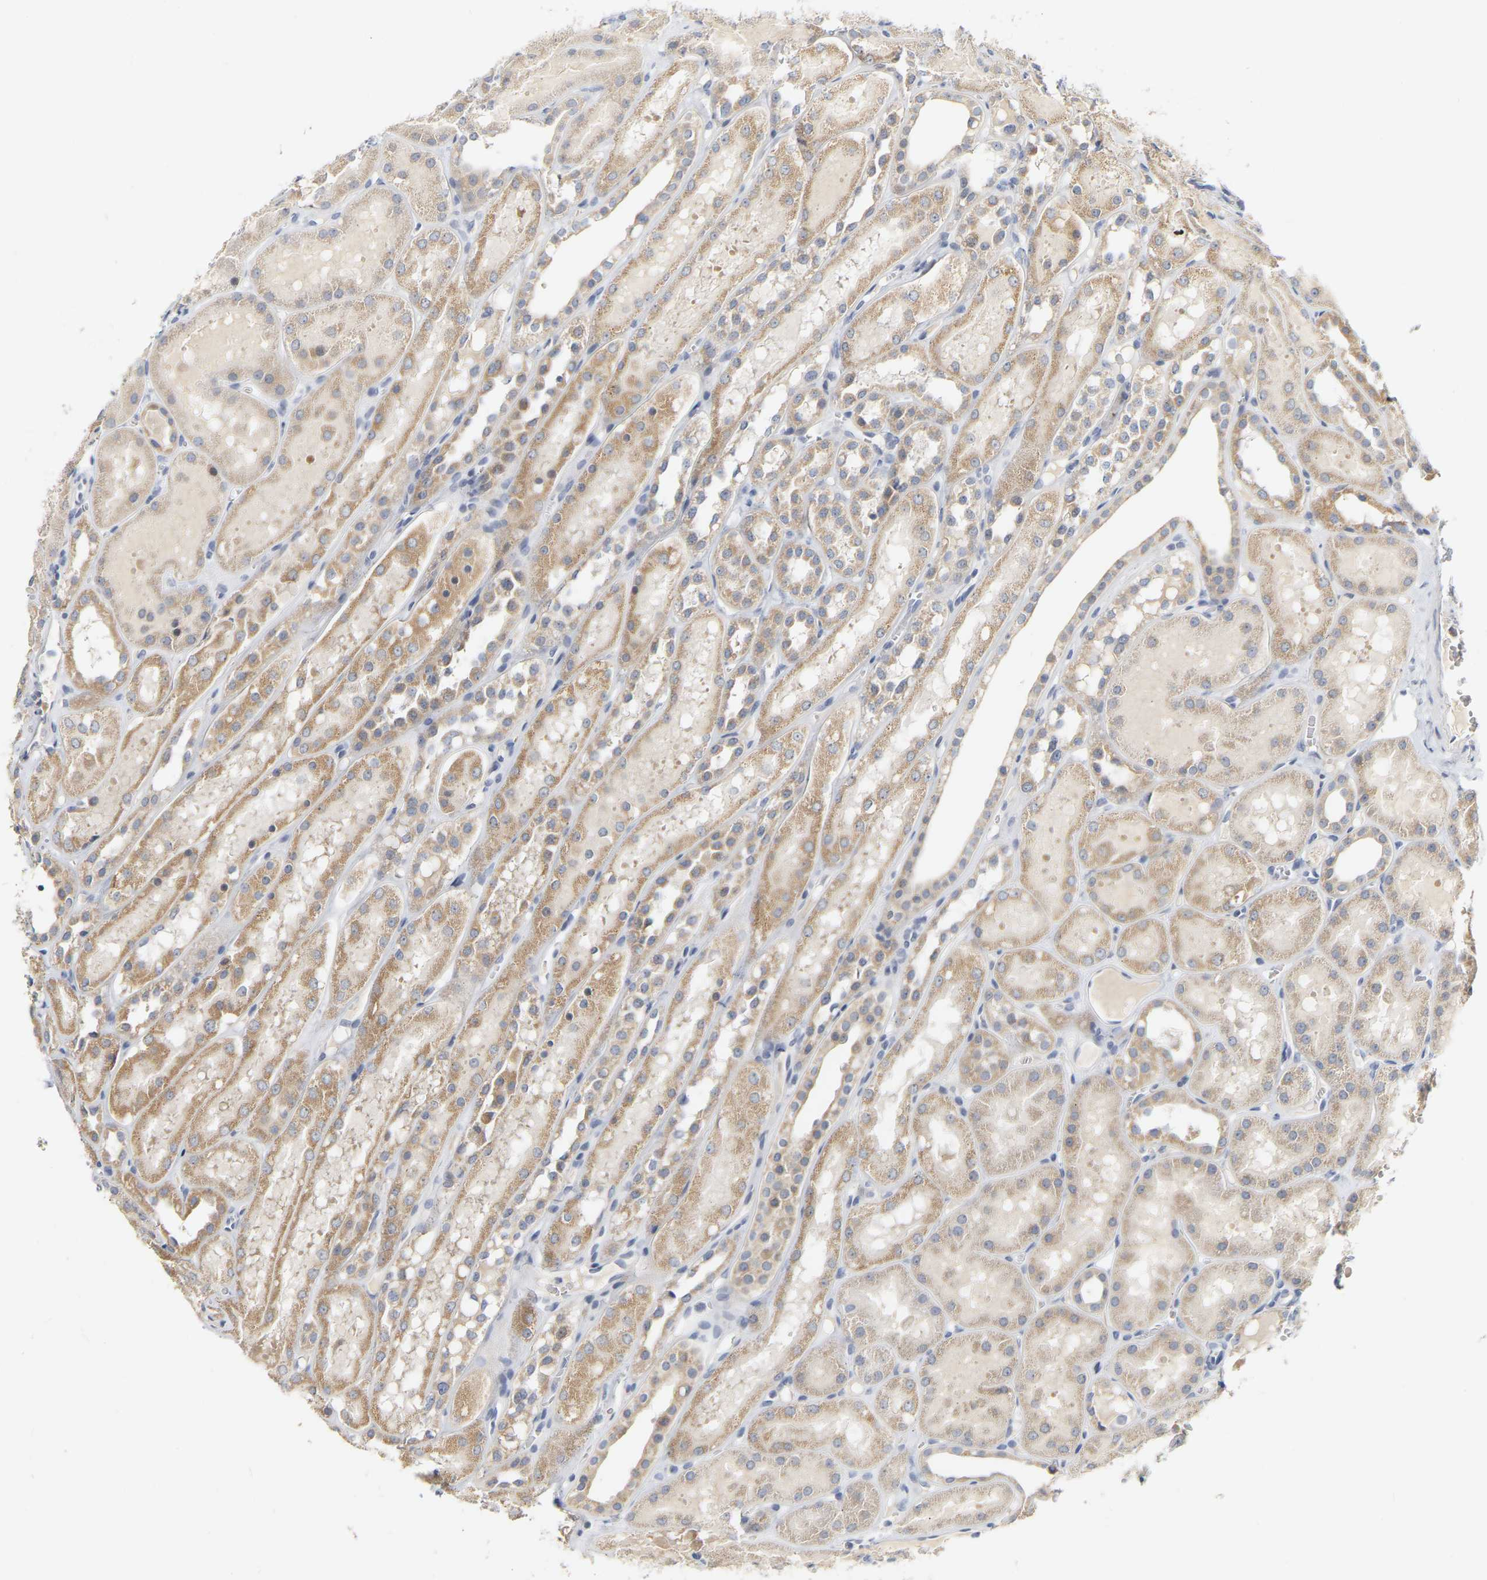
{"staining": {"intensity": "negative", "quantity": "none", "location": "none"}, "tissue": "kidney", "cell_type": "Cells in glomeruli", "image_type": "normal", "snomed": [{"axis": "morphology", "description": "Normal tissue, NOS"}, {"axis": "topography", "description": "Kidney"}, {"axis": "topography", "description": "Urinary bladder"}], "caption": "Immunohistochemistry (IHC) histopathology image of benign human kidney stained for a protein (brown), which shows no positivity in cells in glomeruli.", "gene": "KRT76", "patient": {"sex": "male", "age": 16}}